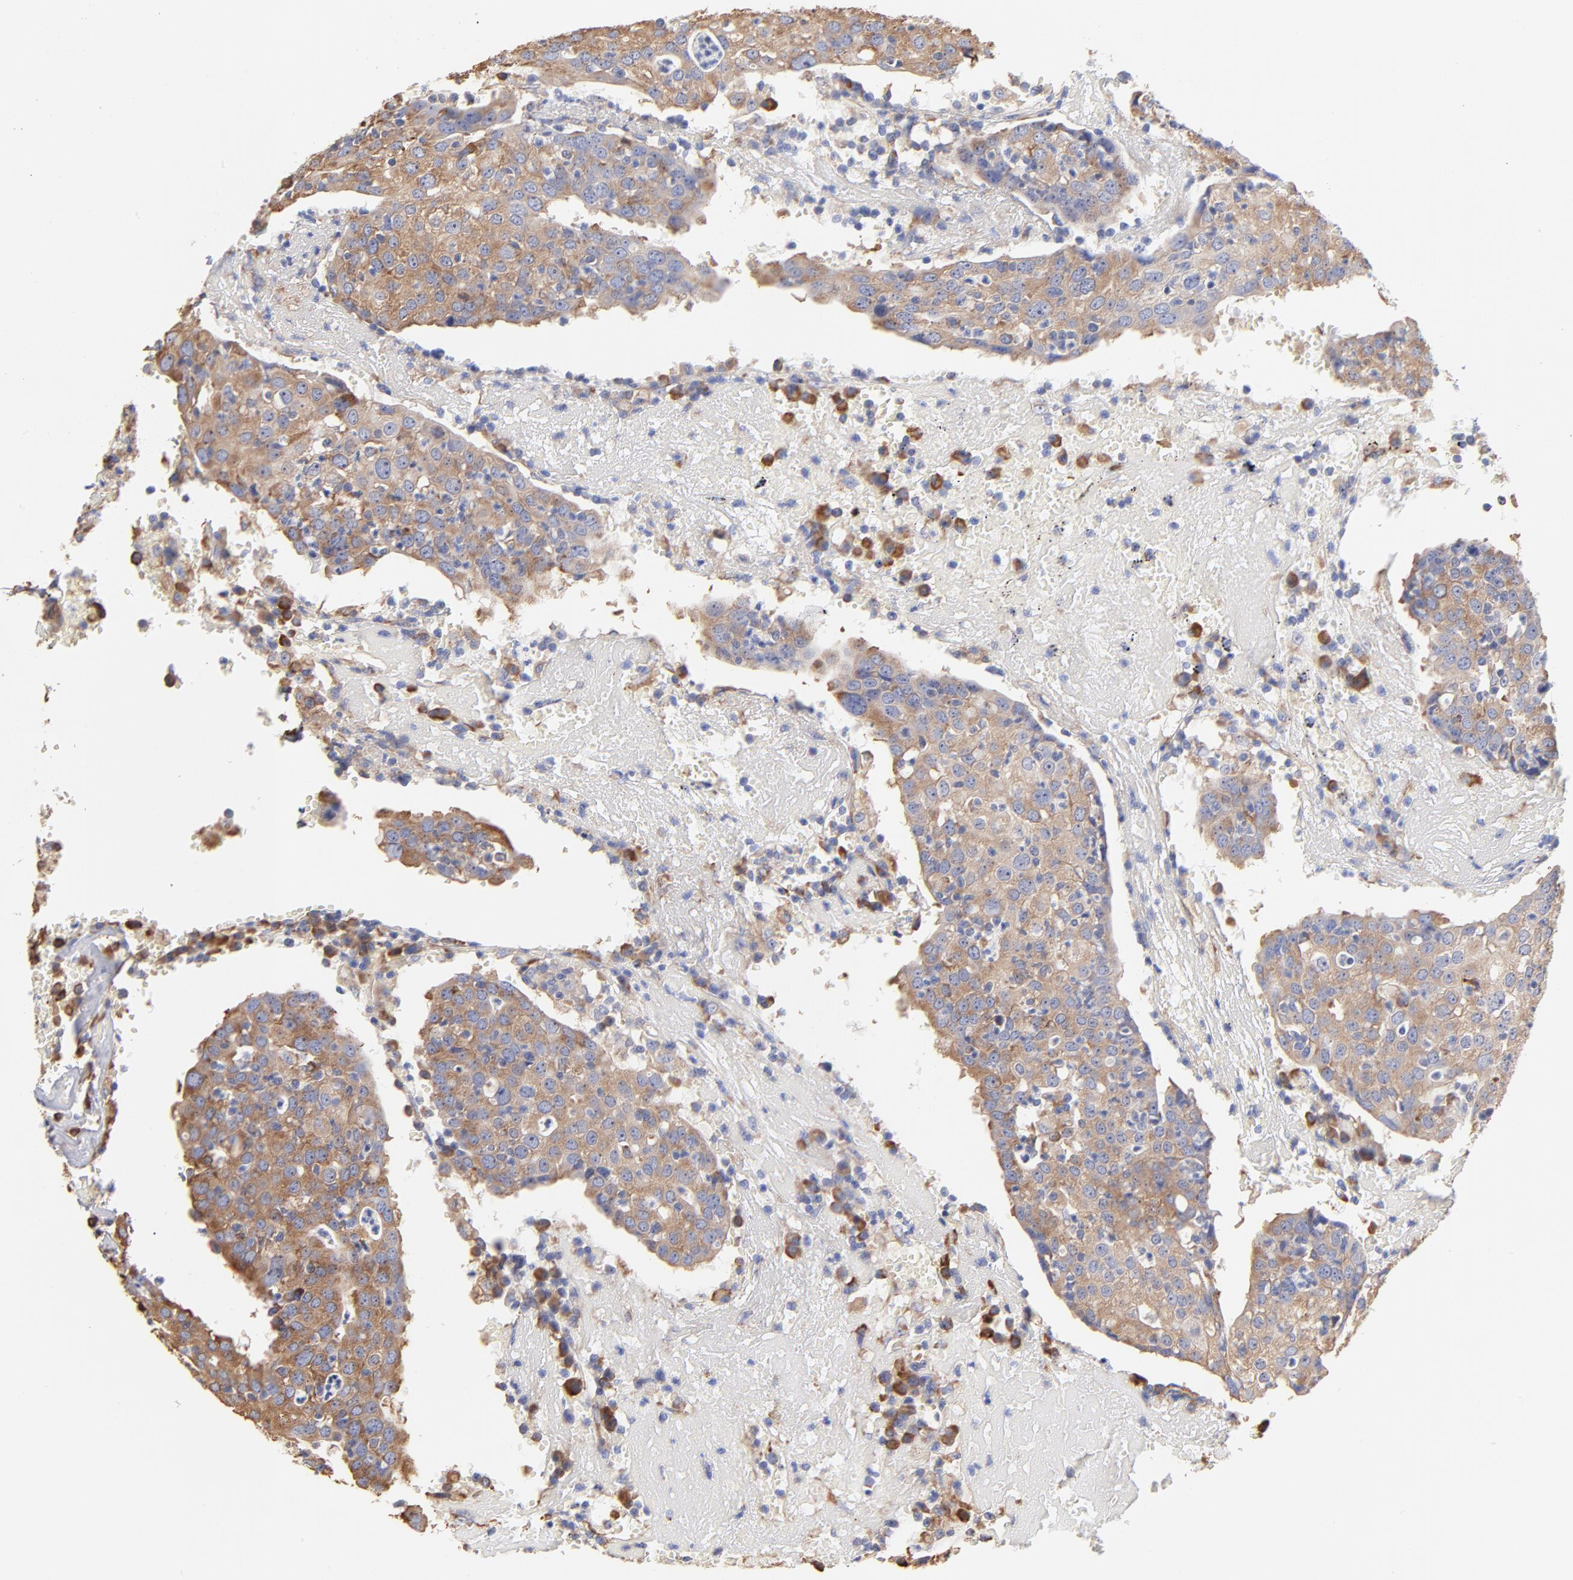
{"staining": {"intensity": "moderate", "quantity": ">75%", "location": "cytoplasmic/membranous"}, "tissue": "head and neck cancer", "cell_type": "Tumor cells", "image_type": "cancer", "snomed": [{"axis": "morphology", "description": "Adenocarcinoma, NOS"}, {"axis": "topography", "description": "Salivary gland"}, {"axis": "topography", "description": "Head-Neck"}], "caption": "Head and neck cancer (adenocarcinoma) stained with IHC reveals moderate cytoplasmic/membranous expression in about >75% of tumor cells.", "gene": "RPL9", "patient": {"sex": "female", "age": 65}}